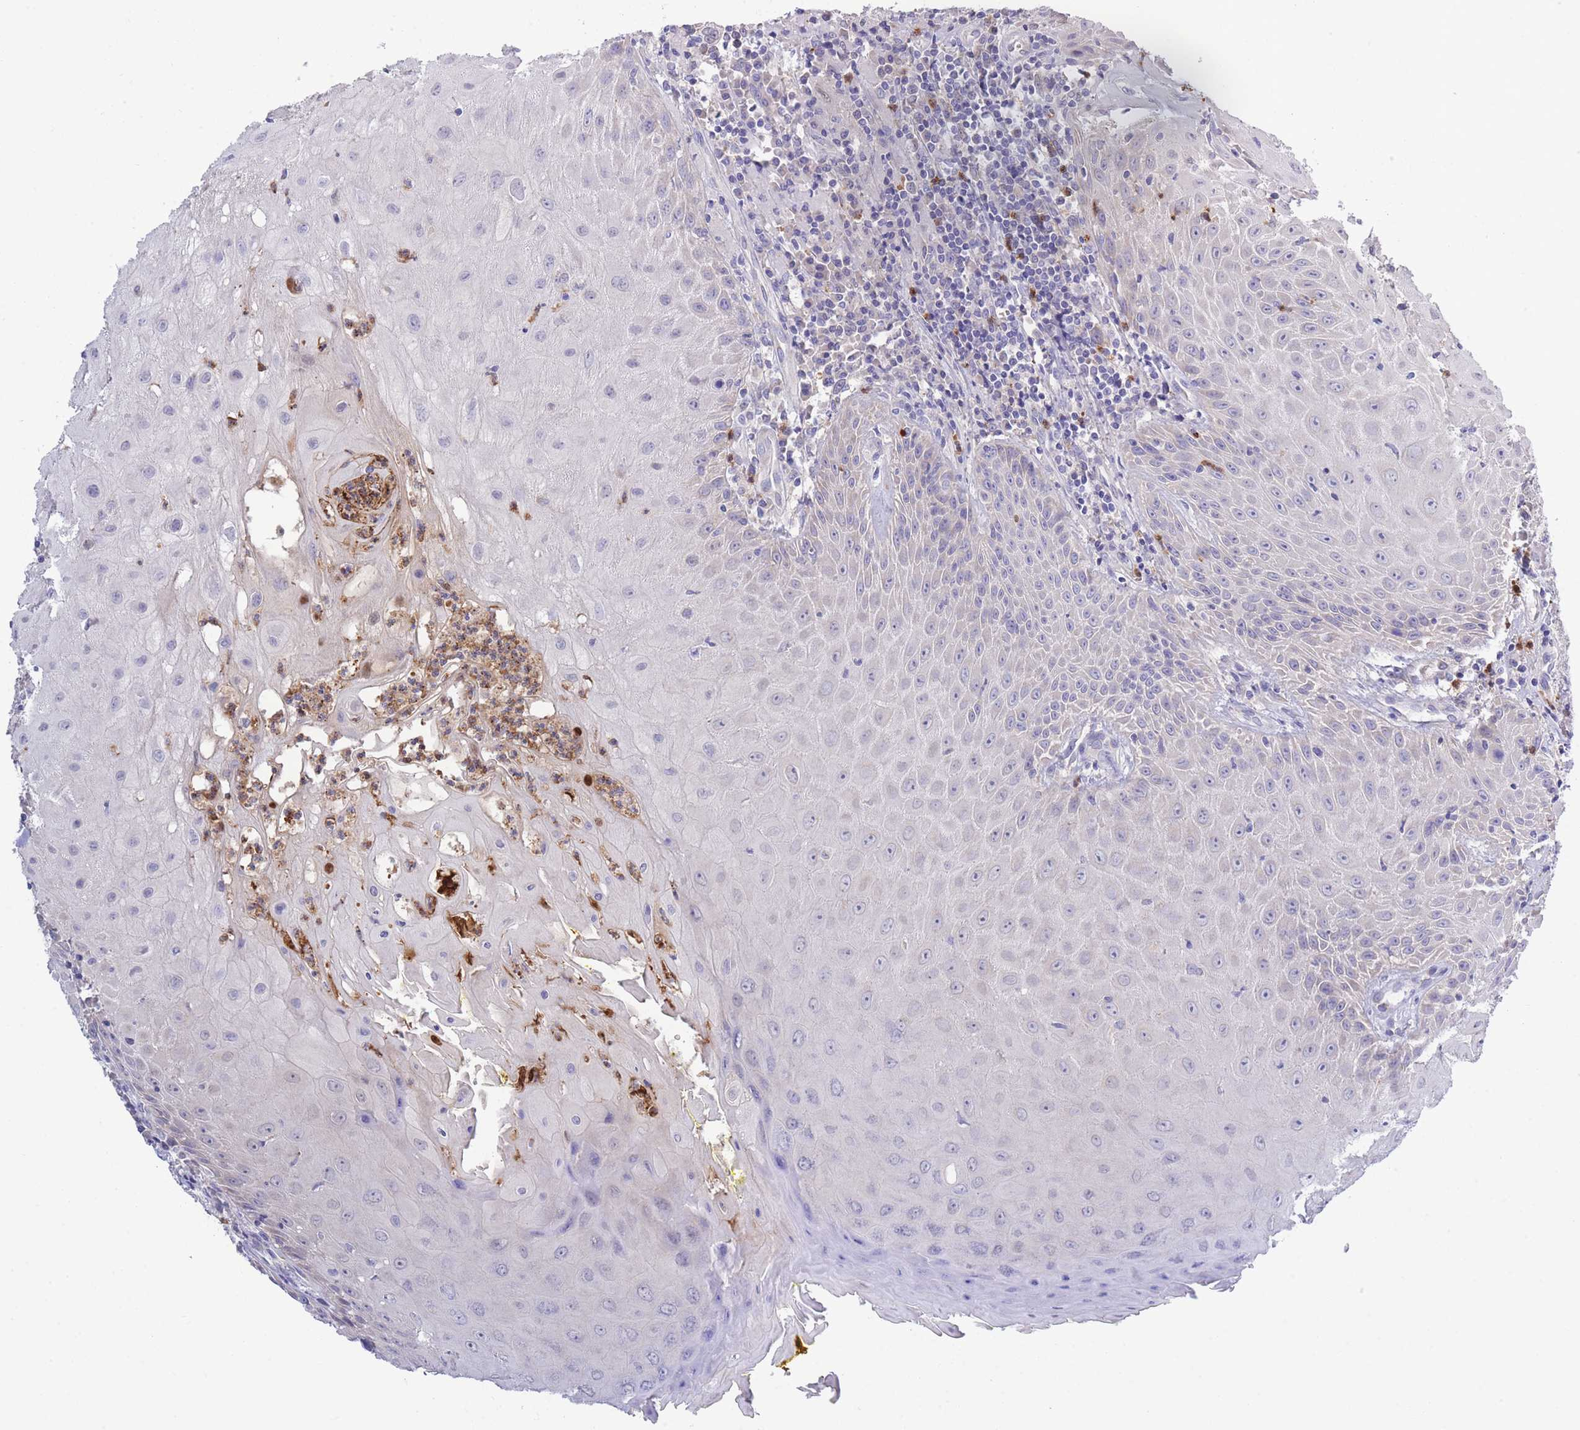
{"staining": {"intensity": "negative", "quantity": "none", "location": "none"}, "tissue": "head and neck cancer", "cell_type": "Tumor cells", "image_type": "cancer", "snomed": [{"axis": "morphology", "description": "Normal tissue, NOS"}, {"axis": "morphology", "description": "Squamous cell carcinoma, NOS"}, {"axis": "topography", "description": "Oral tissue"}, {"axis": "topography", "description": "Head-Neck"}], "caption": "An immunohistochemistry micrograph of head and neck cancer (squamous cell carcinoma) is shown. There is no staining in tumor cells of head and neck cancer (squamous cell carcinoma).", "gene": "CENPM", "patient": {"sex": "female", "age": 70}}